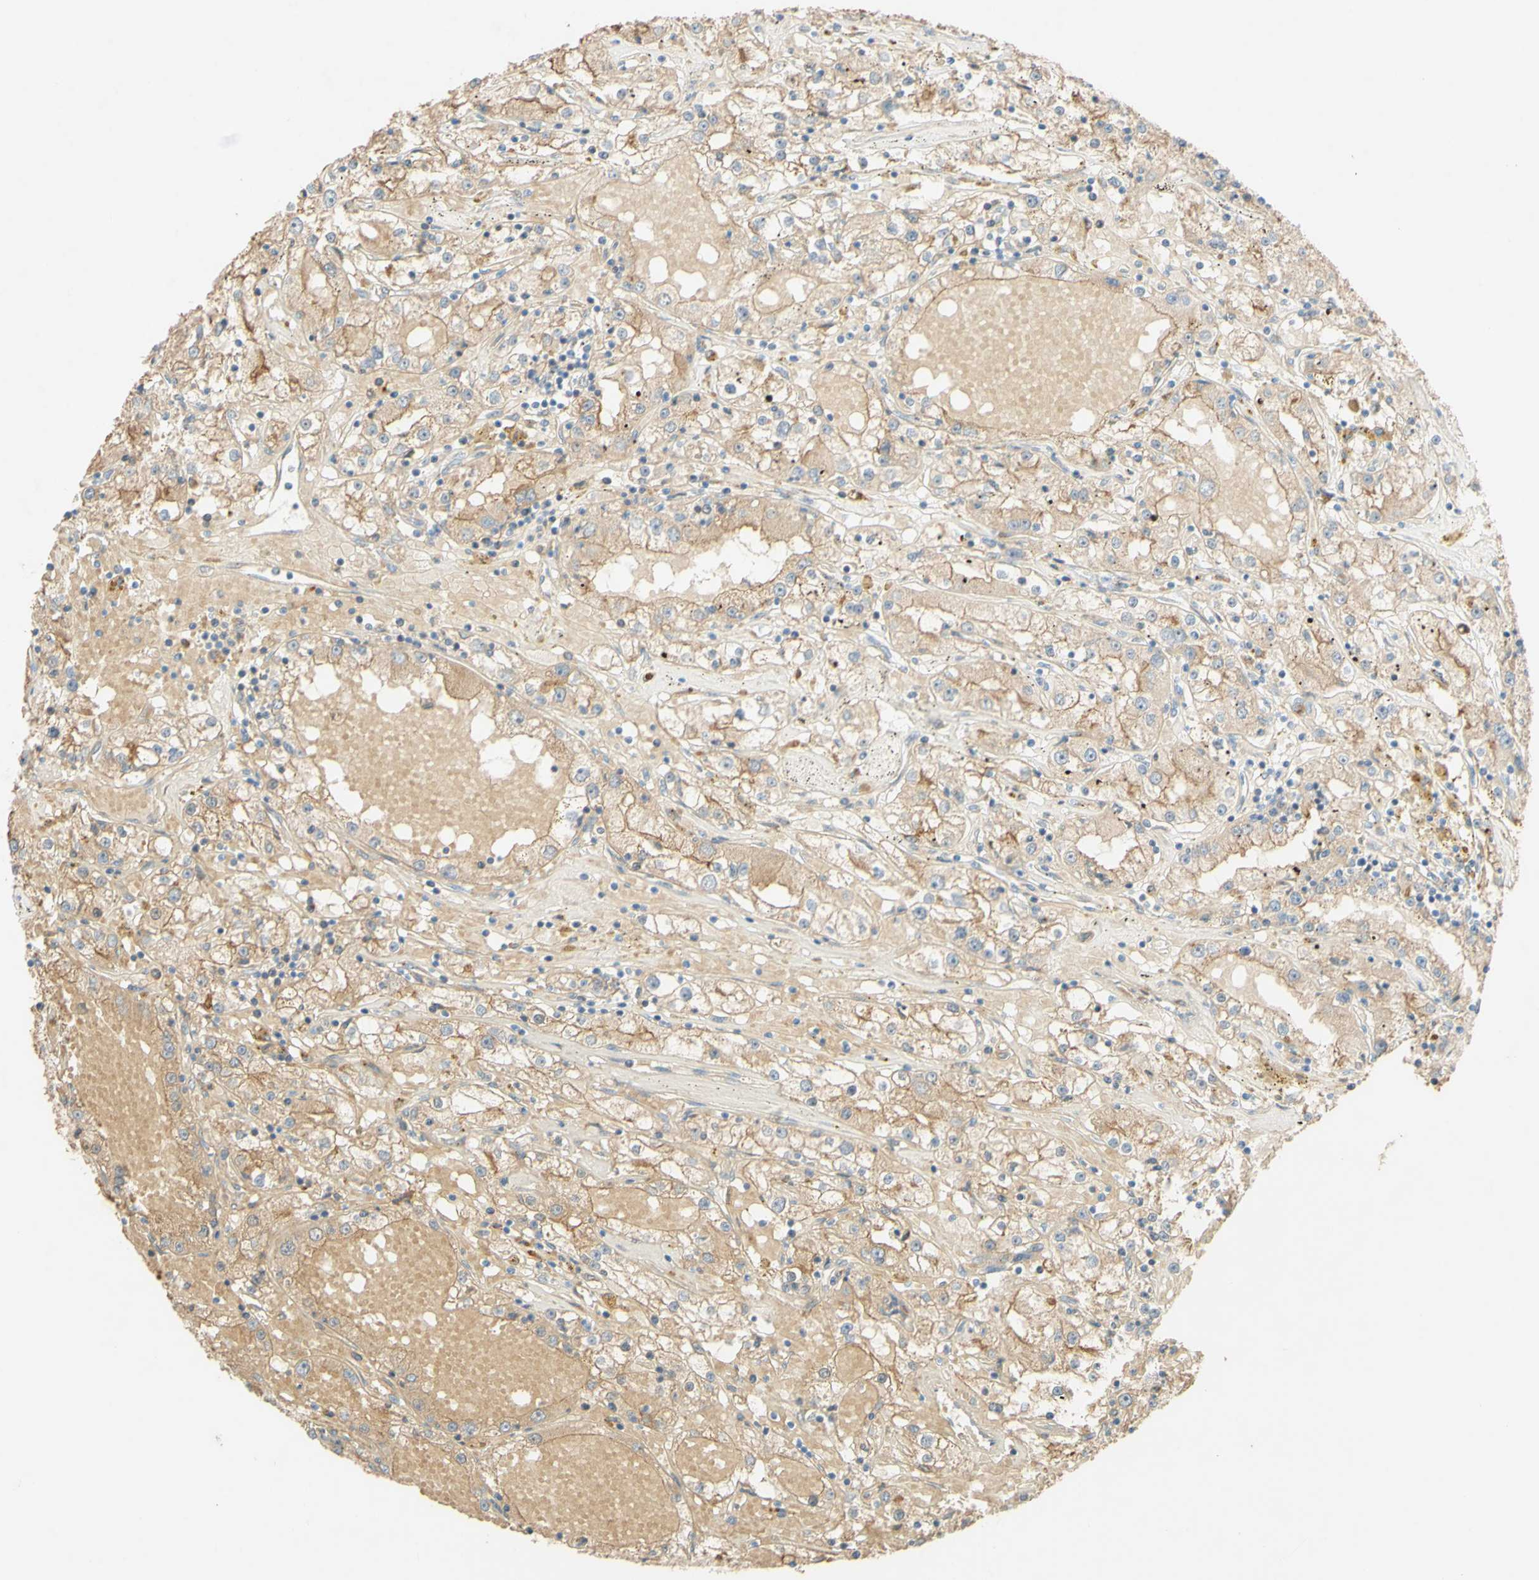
{"staining": {"intensity": "moderate", "quantity": ">75%", "location": "cytoplasmic/membranous"}, "tissue": "renal cancer", "cell_type": "Tumor cells", "image_type": "cancer", "snomed": [{"axis": "morphology", "description": "Adenocarcinoma, NOS"}, {"axis": "topography", "description": "Kidney"}], "caption": "Protein staining demonstrates moderate cytoplasmic/membranous staining in approximately >75% of tumor cells in renal cancer (adenocarcinoma).", "gene": "DKK3", "patient": {"sex": "male", "age": 56}}